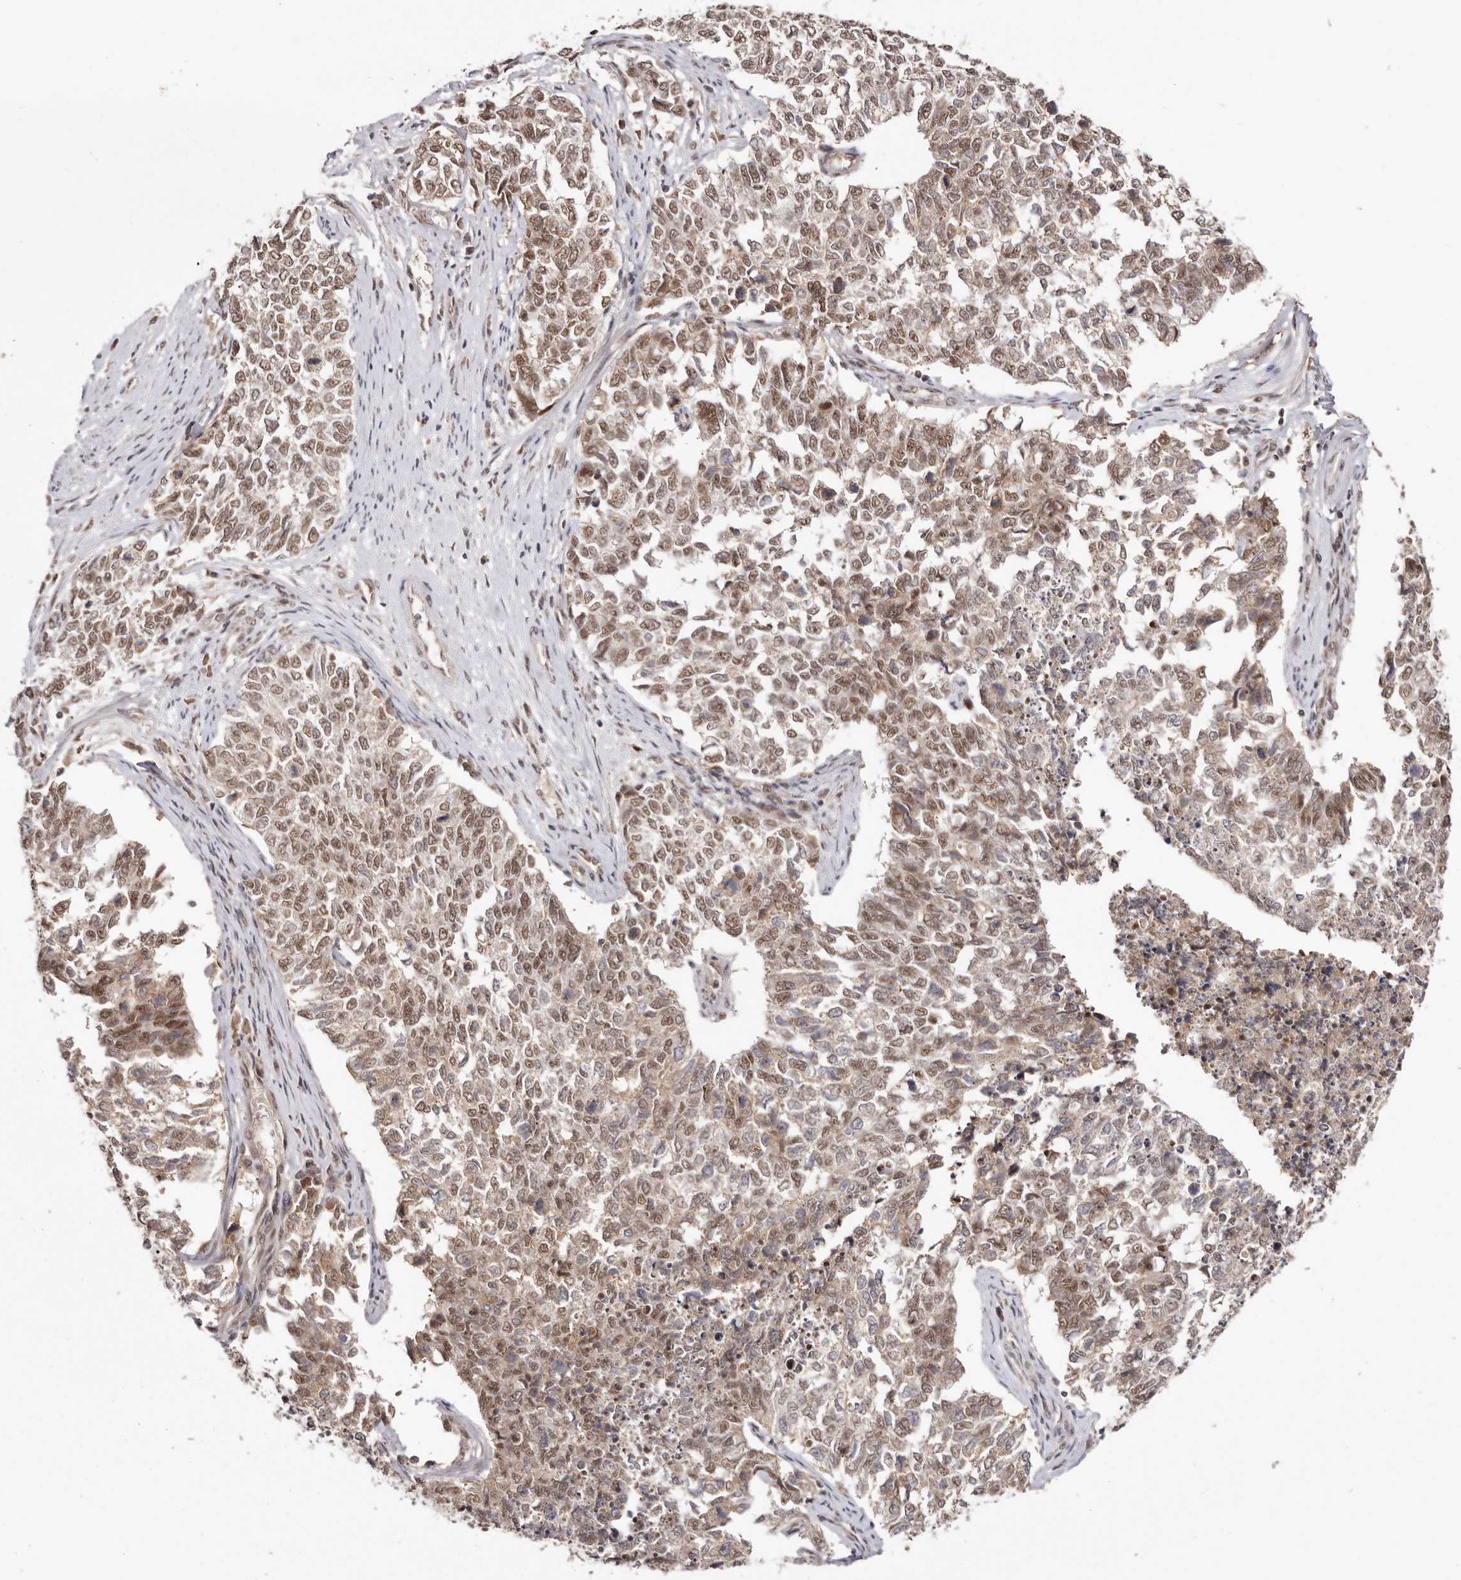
{"staining": {"intensity": "moderate", "quantity": ">75%", "location": "nuclear"}, "tissue": "cervical cancer", "cell_type": "Tumor cells", "image_type": "cancer", "snomed": [{"axis": "morphology", "description": "Squamous cell carcinoma, NOS"}, {"axis": "topography", "description": "Cervix"}], "caption": "Cervical cancer stained for a protein exhibits moderate nuclear positivity in tumor cells.", "gene": "MED8", "patient": {"sex": "female", "age": 63}}